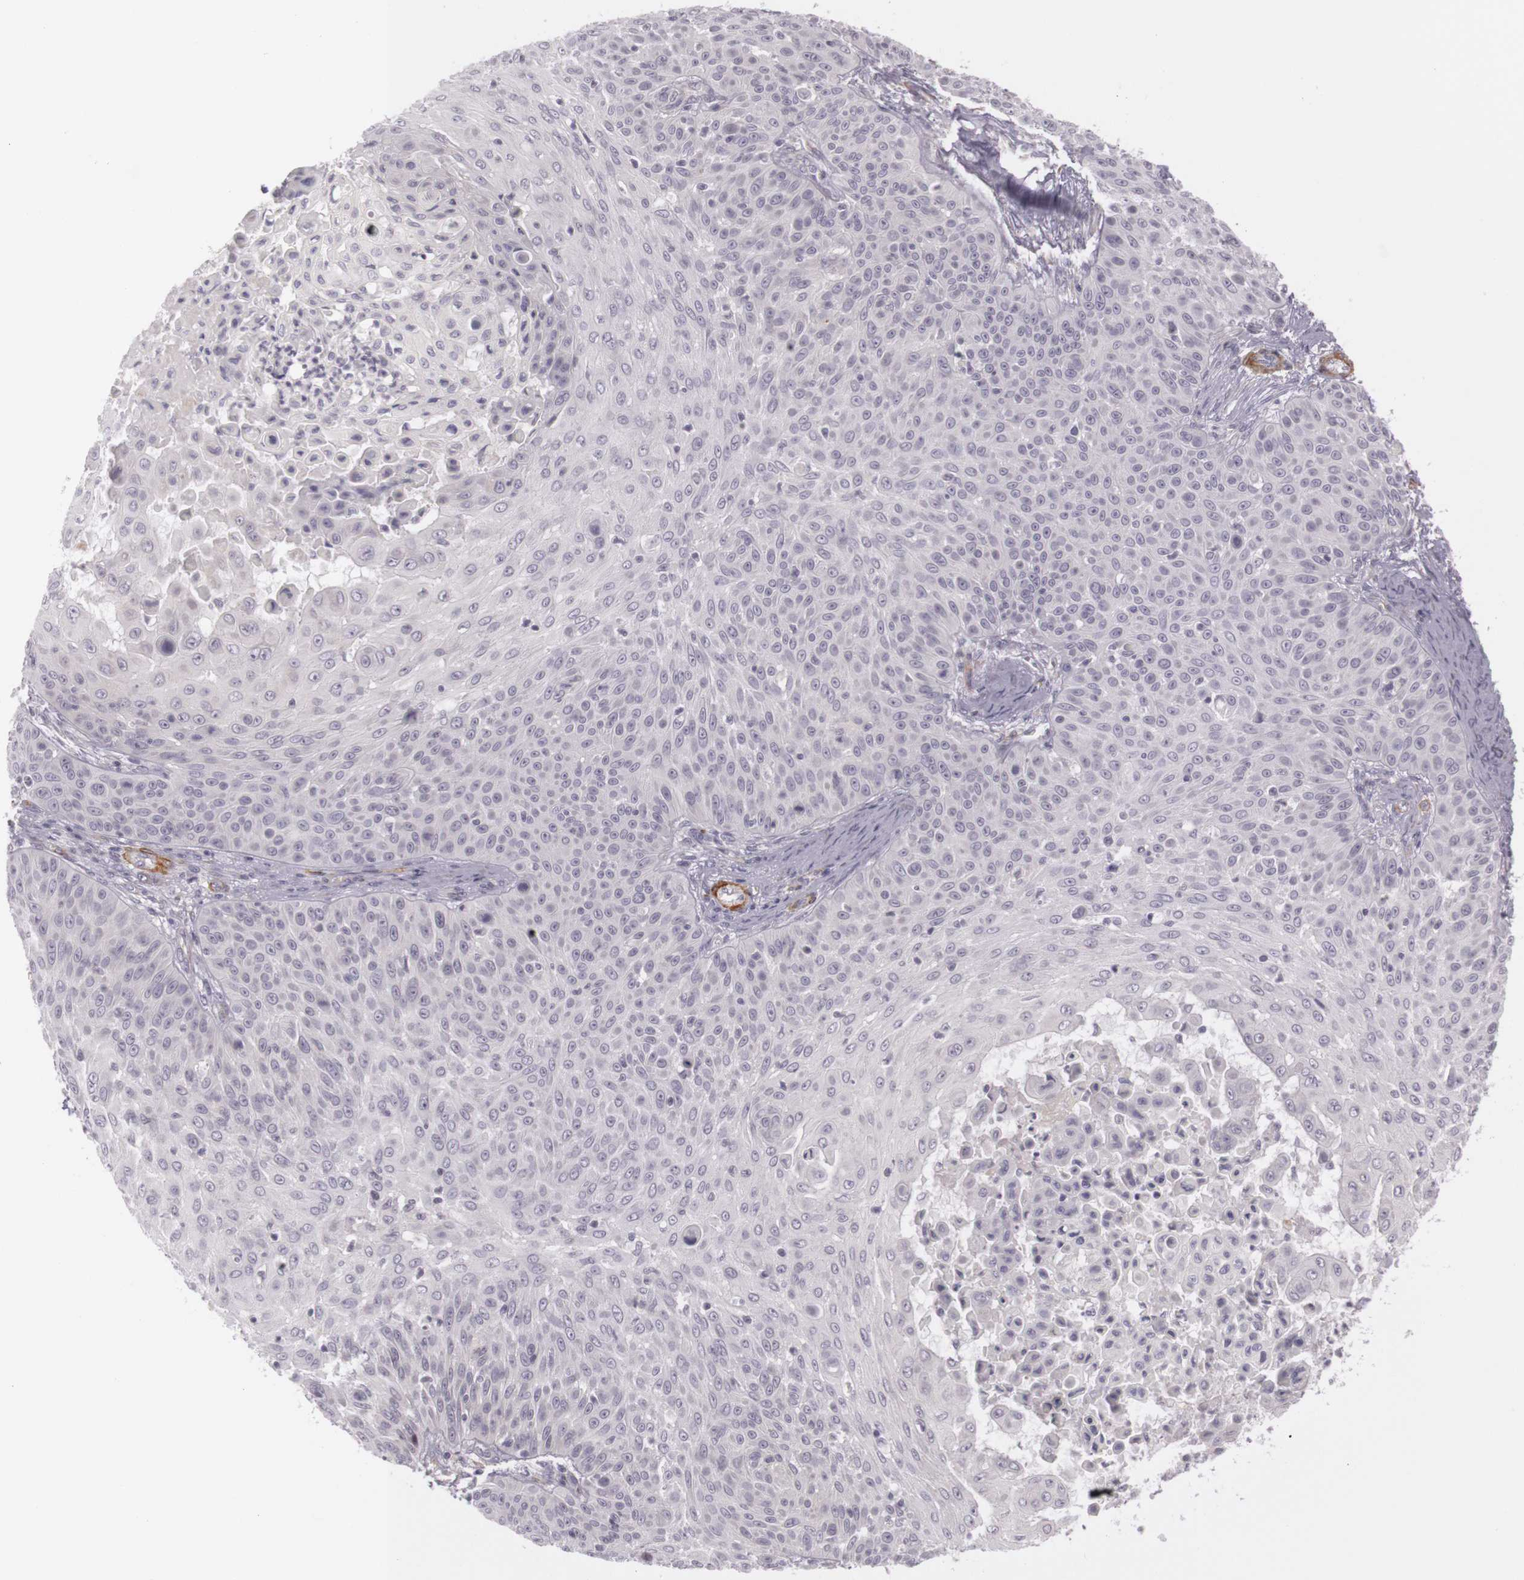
{"staining": {"intensity": "negative", "quantity": "none", "location": "none"}, "tissue": "skin cancer", "cell_type": "Tumor cells", "image_type": "cancer", "snomed": [{"axis": "morphology", "description": "Squamous cell carcinoma, NOS"}, {"axis": "topography", "description": "Skin"}], "caption": "An immunohistochemistry (IHC) photomicrograph of skin cancer is shown. There is no staining in tumor cells of skin cancer.", "gene": "CNTN2", "patient": {"sex": "male", "age": 82}}